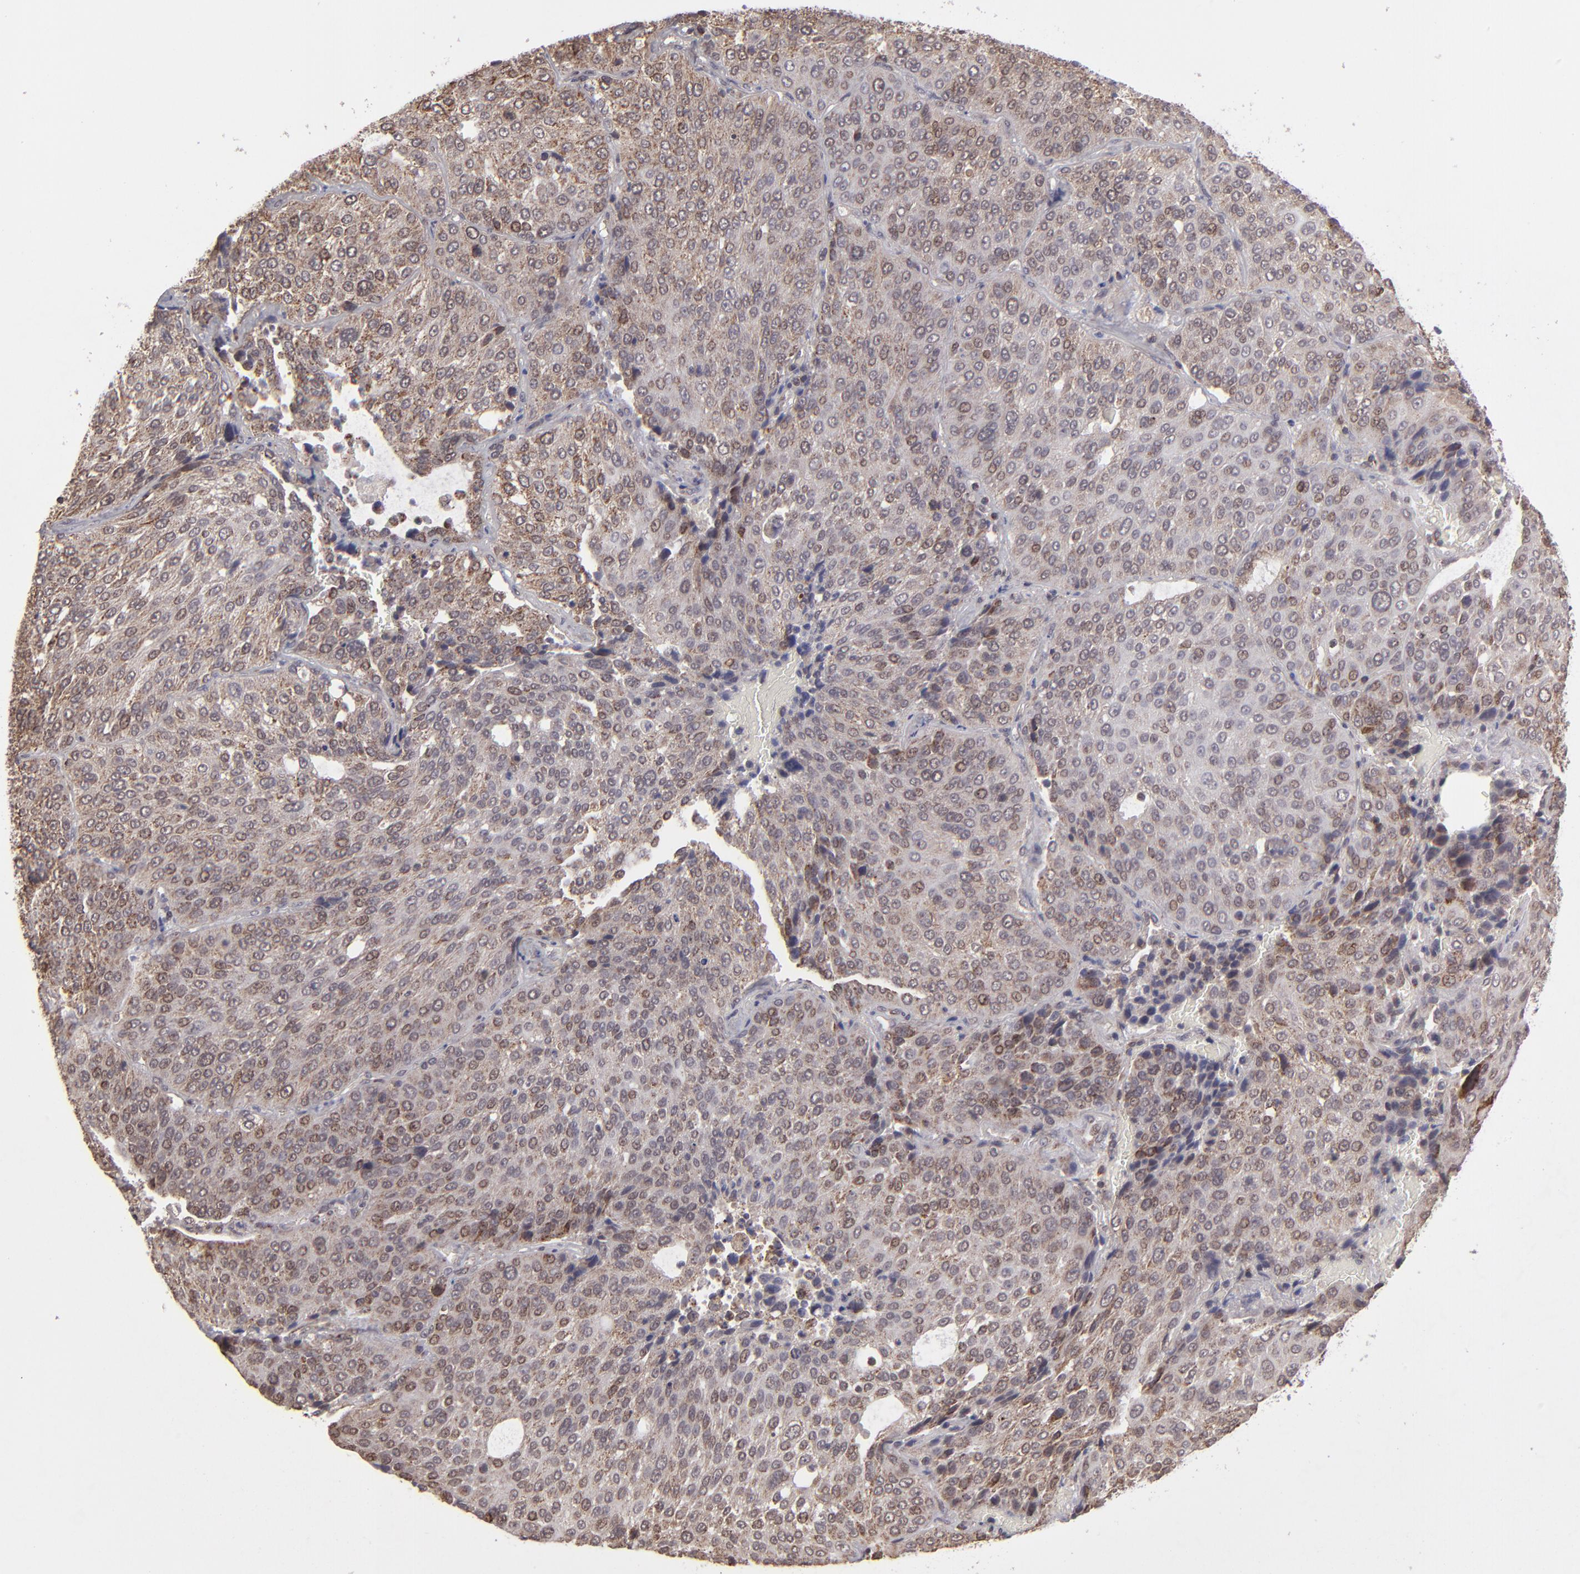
{"staining": {"intensity": "weak", "quantity": "25%-75%", "location": "cytoplasmic/membranous,nuclear"}, "tissue": "lung cancer", "cell_type": "Tumor cells", "image_type": "cancer", "snomed": [{"axis": "morphology", "description": "Squamous cell carcinoma, NOS"}, {"axis": "topography", "description": "Lung"}], "caption": "A brown stain shows weak cytoplasmic/membranous and nuclear positivity of a protein in lung squamous cell carcinoma tumor cells. The staining was performed using DAB (3,3'-diaminobenzidine), with brown indicating positive protein expression. Nuclei are stained blue with hematoxylin.", "gene": "SLC15A1", "patient": {"sex": "male", "age": 54}}